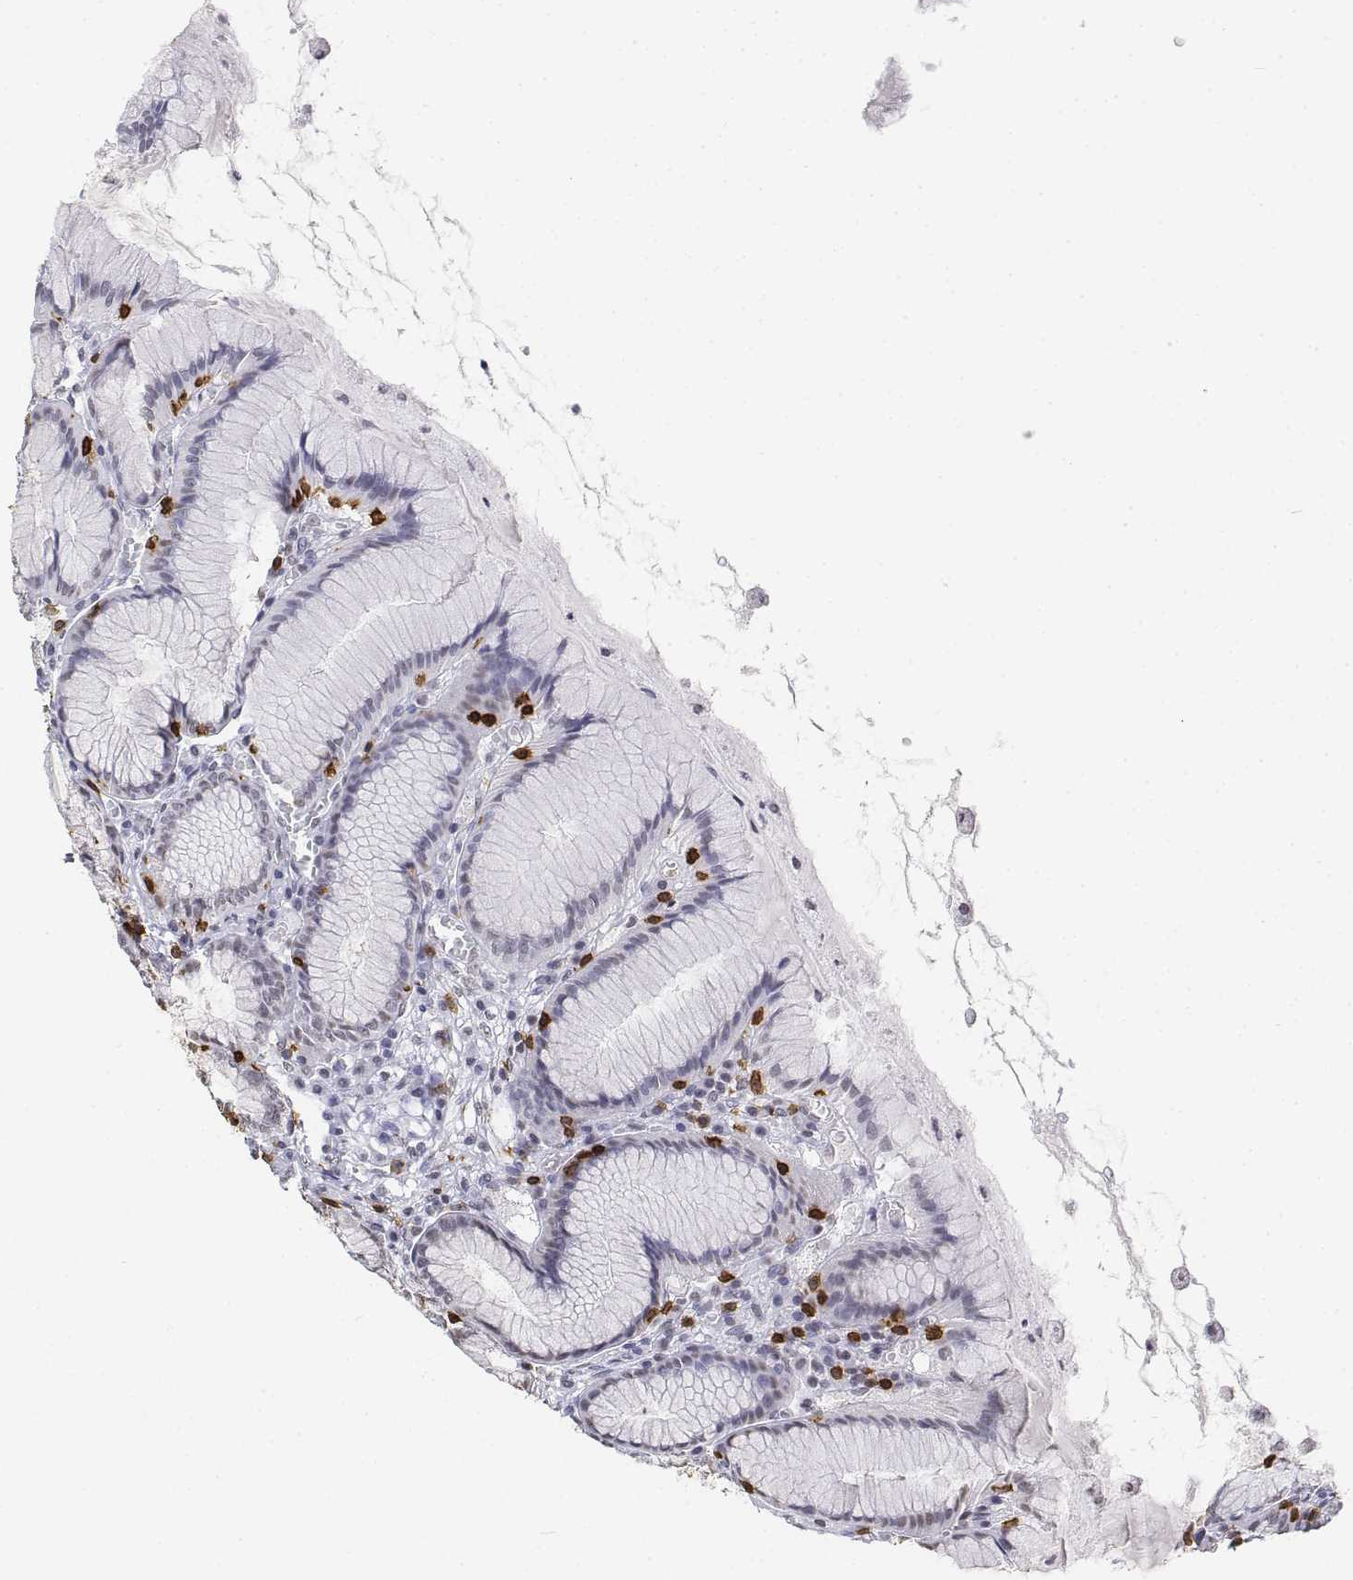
{"staining": {"intensity": "weak", "quantity": "25%-75%", "location": "nuclear"}, "tissue": "stomach", "cell_type": "Glandular cells", "image_type": "normal", "snomed": [{"axis": "morphology", "description": "Normal tissue, NOS"}, {"axis": "topography", "description": "Stomach"}], "caption": "Immunohistochemical staining of benign human stomach reveals low levels of weak nuclear staining in about 25%-75% of glandular cells.", "gene": "CD3E", "patient": {"sex": "male", "age": 55}}